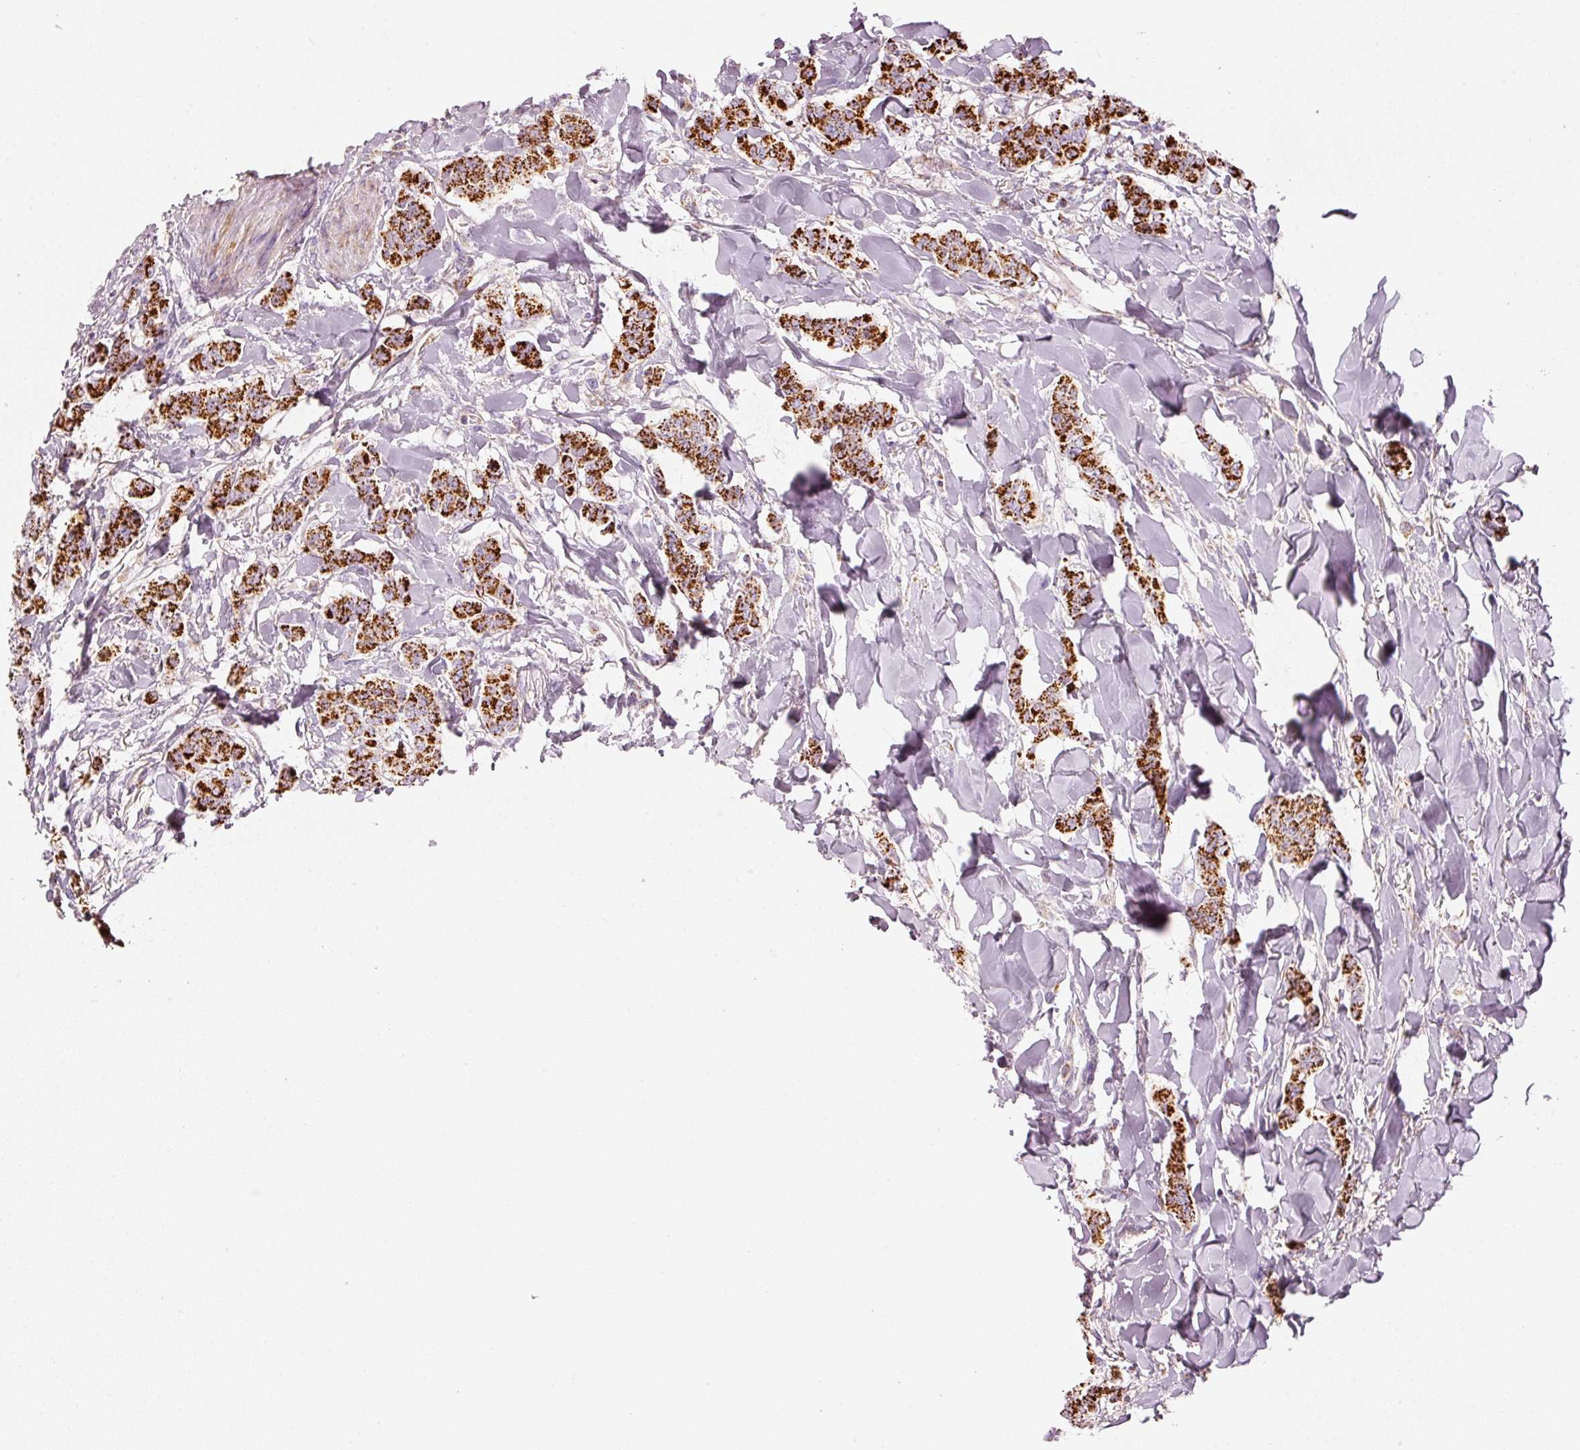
{"staining": {"intensity": "strong", "quantity": ">75%", "location": "cytoplasmic/membranous"}, "tissue": "breast cancer", "cell_type": "Tumor cells", "image_type": "cancer", "snomed": [{"axis": "morphology", "description": "Duct carcinoma"}, {"axis": "topography", "description": "Breast"}], "caption": "Tumor cells exhibit high levels of strong cytoplasmic/membranous positivity in about >75% of cells in human intraductal carcinoma (breast).", "gene": "C17orf98", "patient": {"sex": "female", "age": 40}}